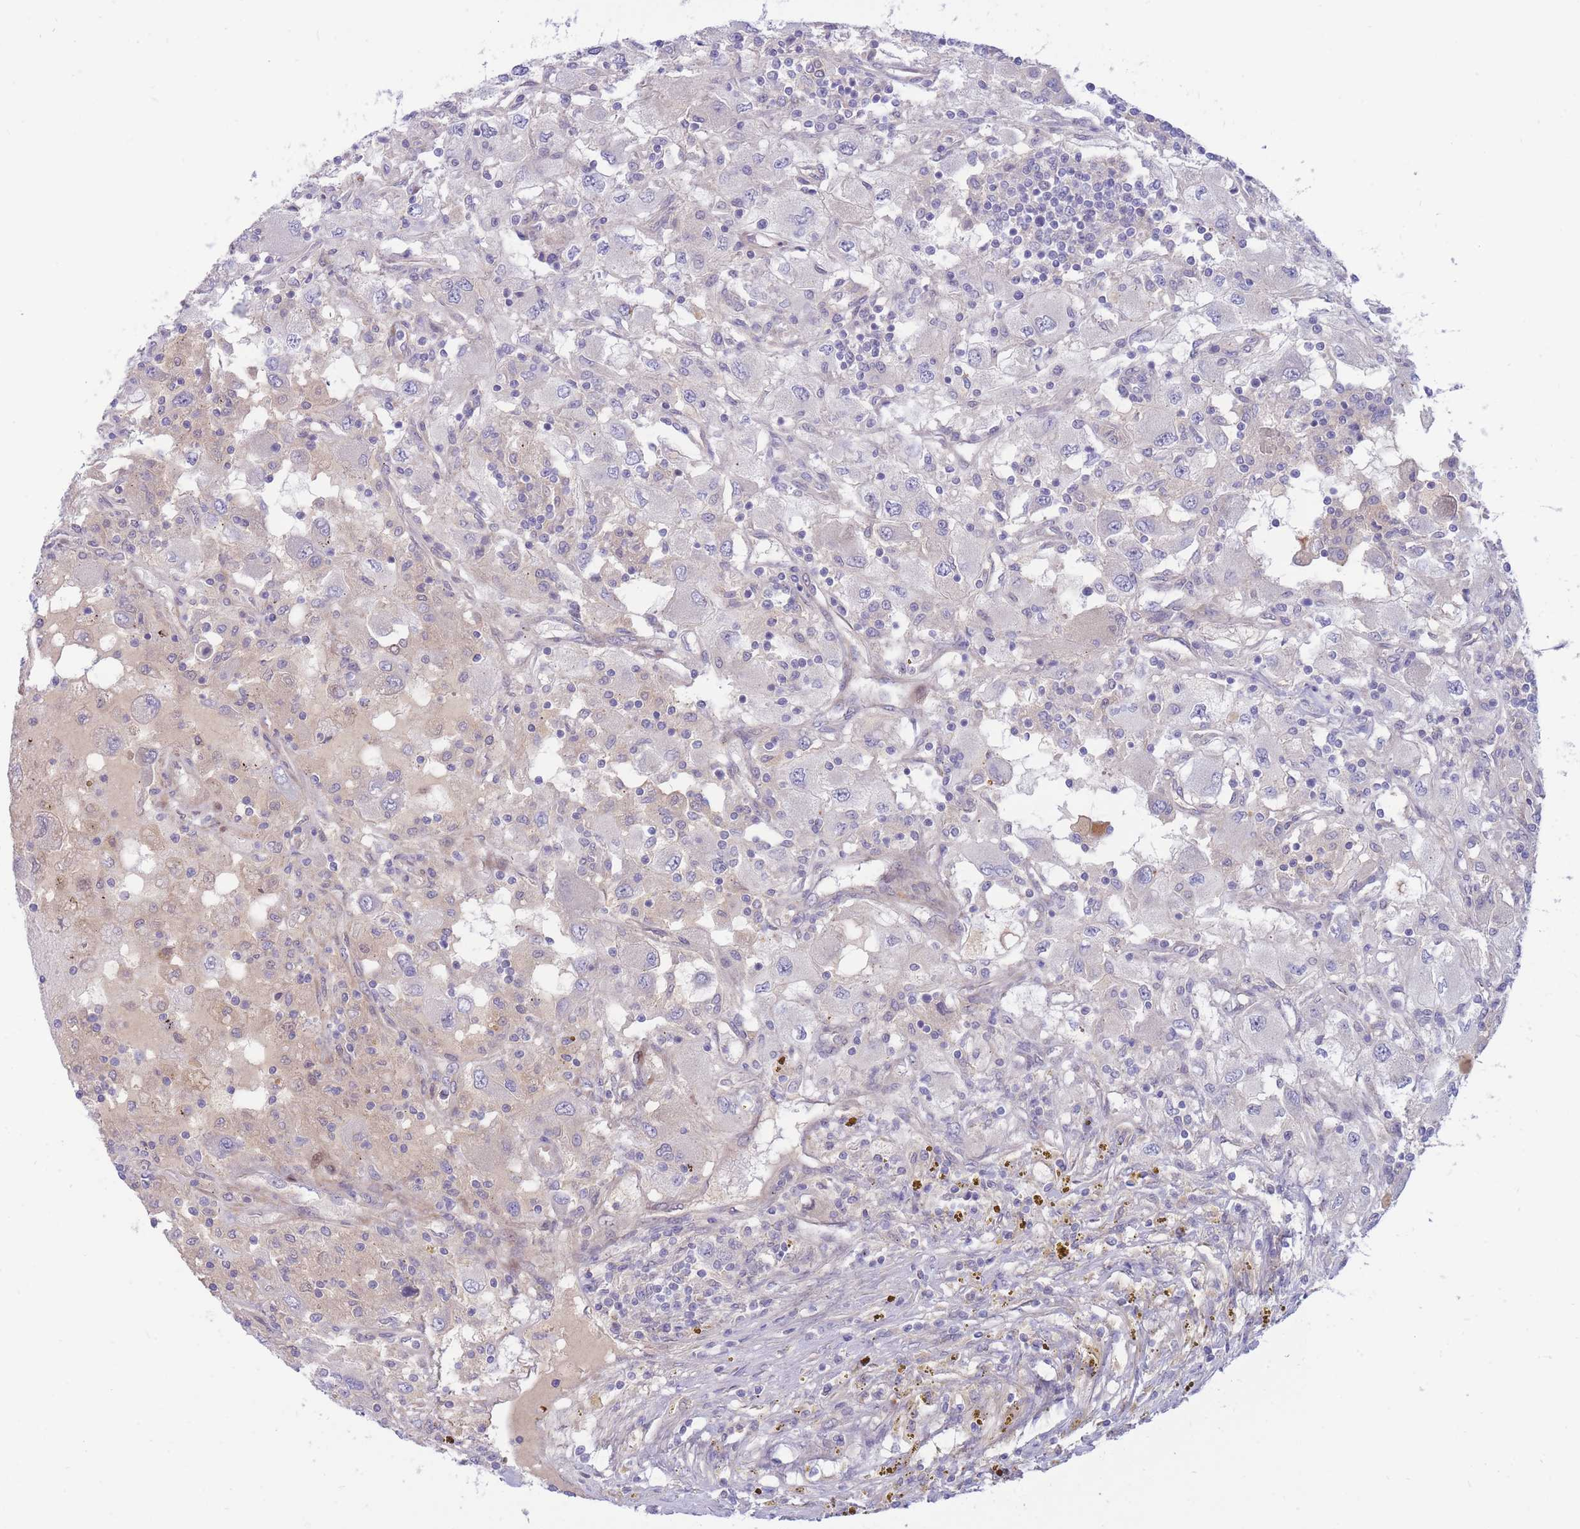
{"staining": {"intensity": "negative", "quantity": "none", "location": "none"}, "tissue": "renal cancer", "cell_type": "Tumor cells", "image_type": "cancer", "snomed": [{"axis": "morphology", "description": "Adenocarcinoma, NOS"}, {"axis": "topography", "description": "Kidney"}], "caption": "Tumor cells are negative for brown protein staining in renal adenocarcinoma. Brightfield microscopy of immunohistochemistry (IHC) stained with DAB (3,3'-diaminobenzidine) (brown) and hematoxylin (blue), captured at high magnification.", "gene": "APOL4", "patient": {"sex": "female", "age": 67}}